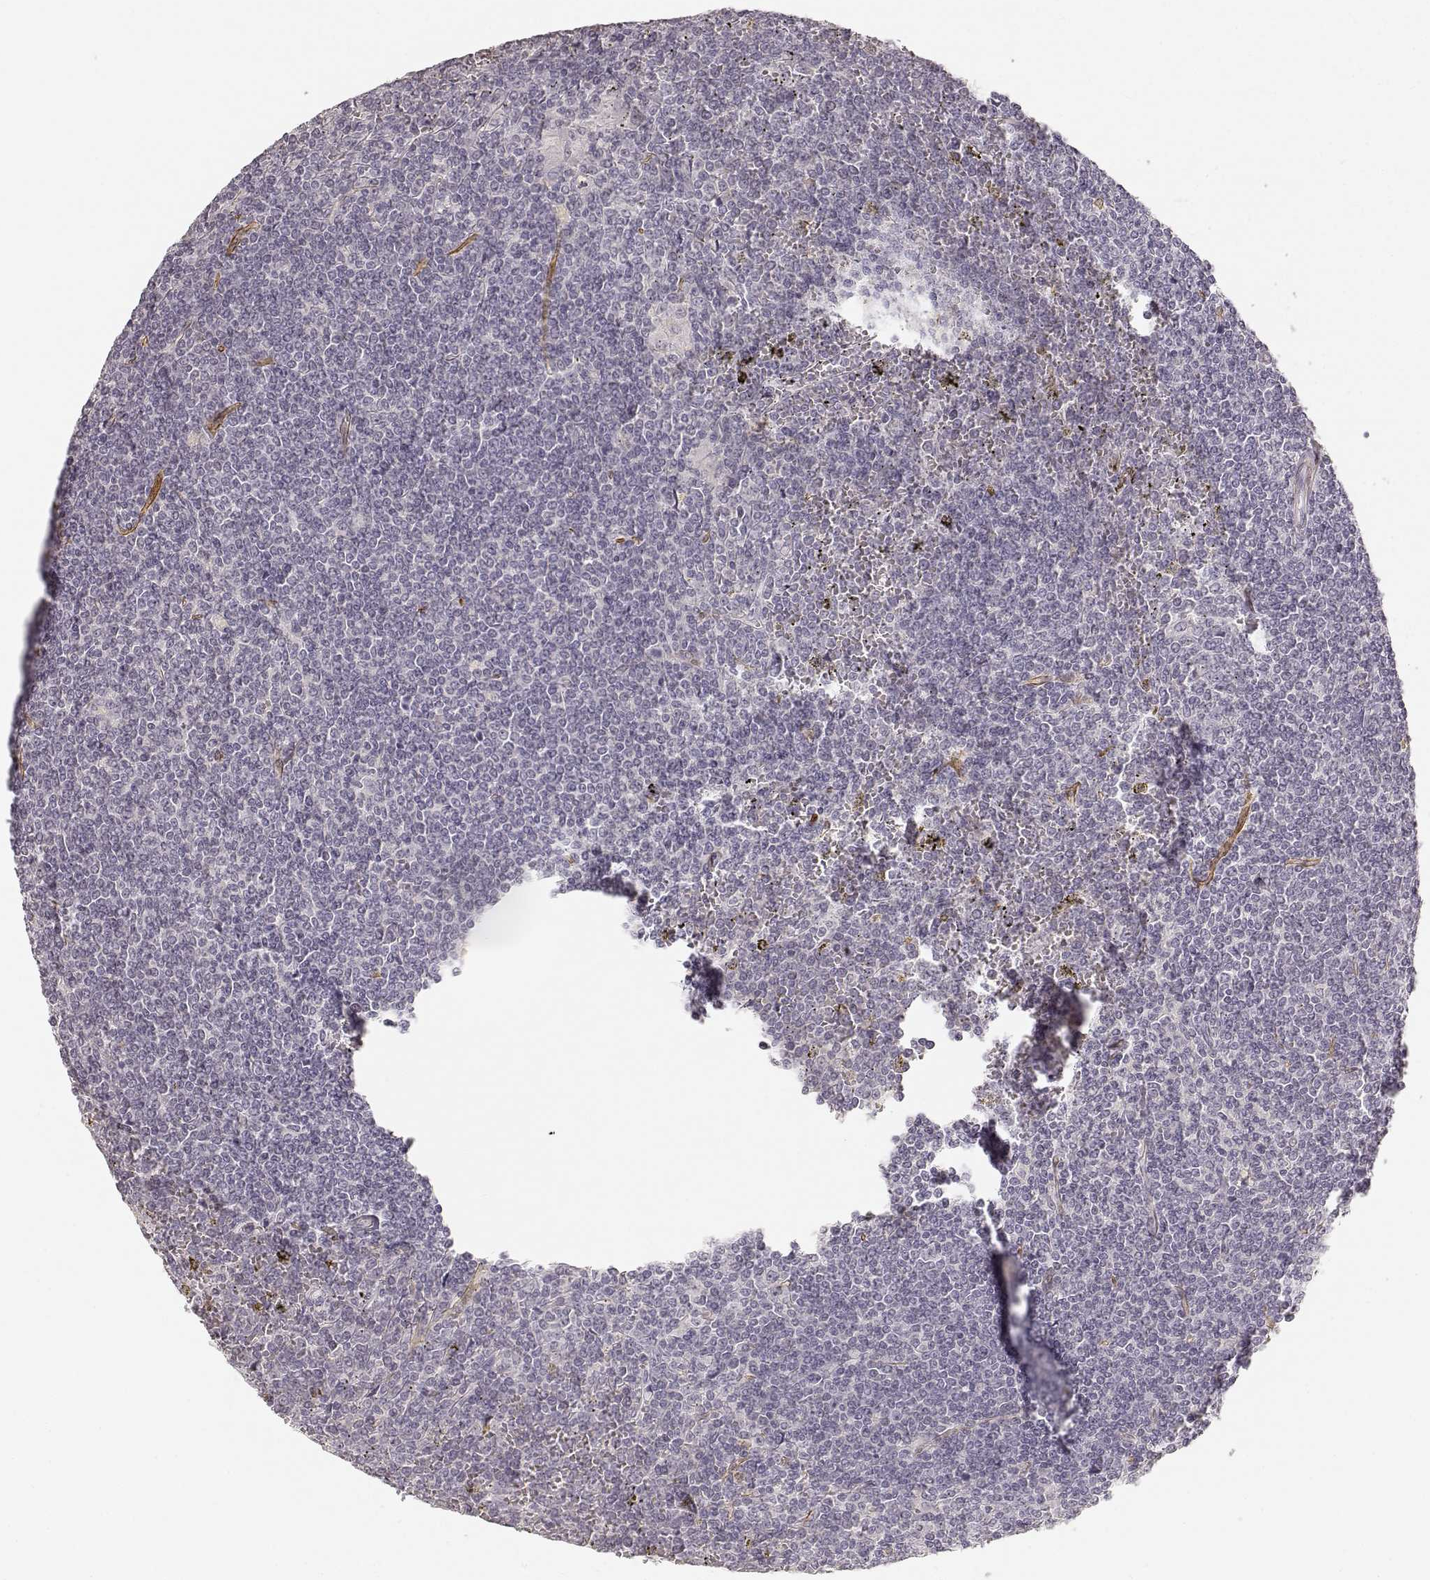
{"staining": {"intensity": "negative", "quantity": "none", "location": "none"}, "tissue": "lymphoma", "cell_type": "Tumor cells", "image_type": "cancer", "snomed": [{"axis": "morphology", "description": "Malignant lymphoma, non-Hodgkin's type, Low grade"}, {"axis": "topography", "description": "Spleen"}], "caption": "This is an IHC image of lymphoma. There is no expression in tumor cells.", "gene": "LAMA4", "patient": {"sex": "female", "age": 19}}